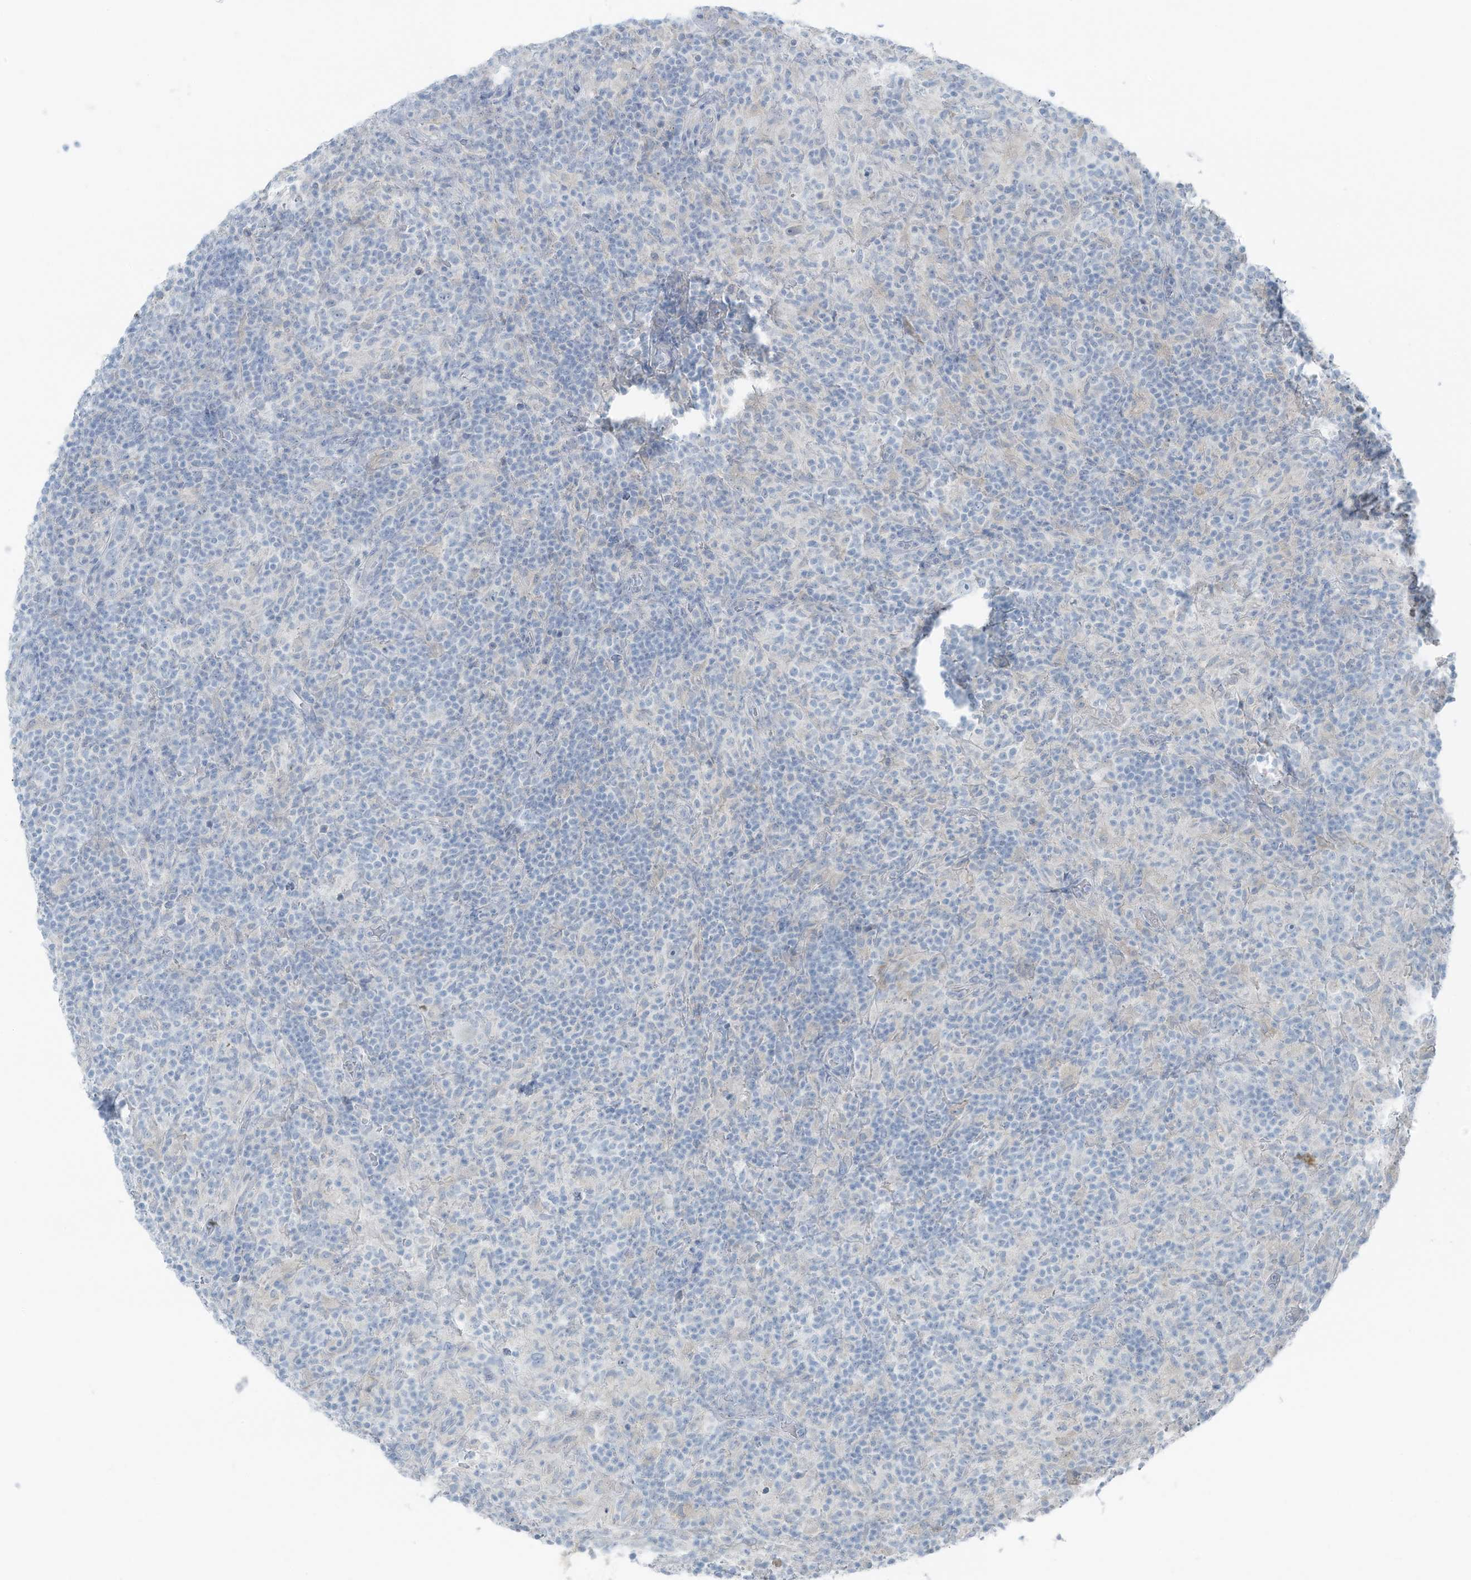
{"staining": {"intensity": "negative", "quantity": "none", "location": "none"}, "tissue": "lymphoma", "cell_type": "Tumor cells", "image_type": "cancer", "snomed": [{"axis": "morphology", "description": "Hodgkin's disease, NOS"}, {"axis": "topography", "description": "Lymph node"}], "caption": "This is an immunohistochemistry micrograph of lymphoma. There is no positivity in tumor cells.", "gene": "SLC25A43", "patient": {"sex": "male", "age": 70}}